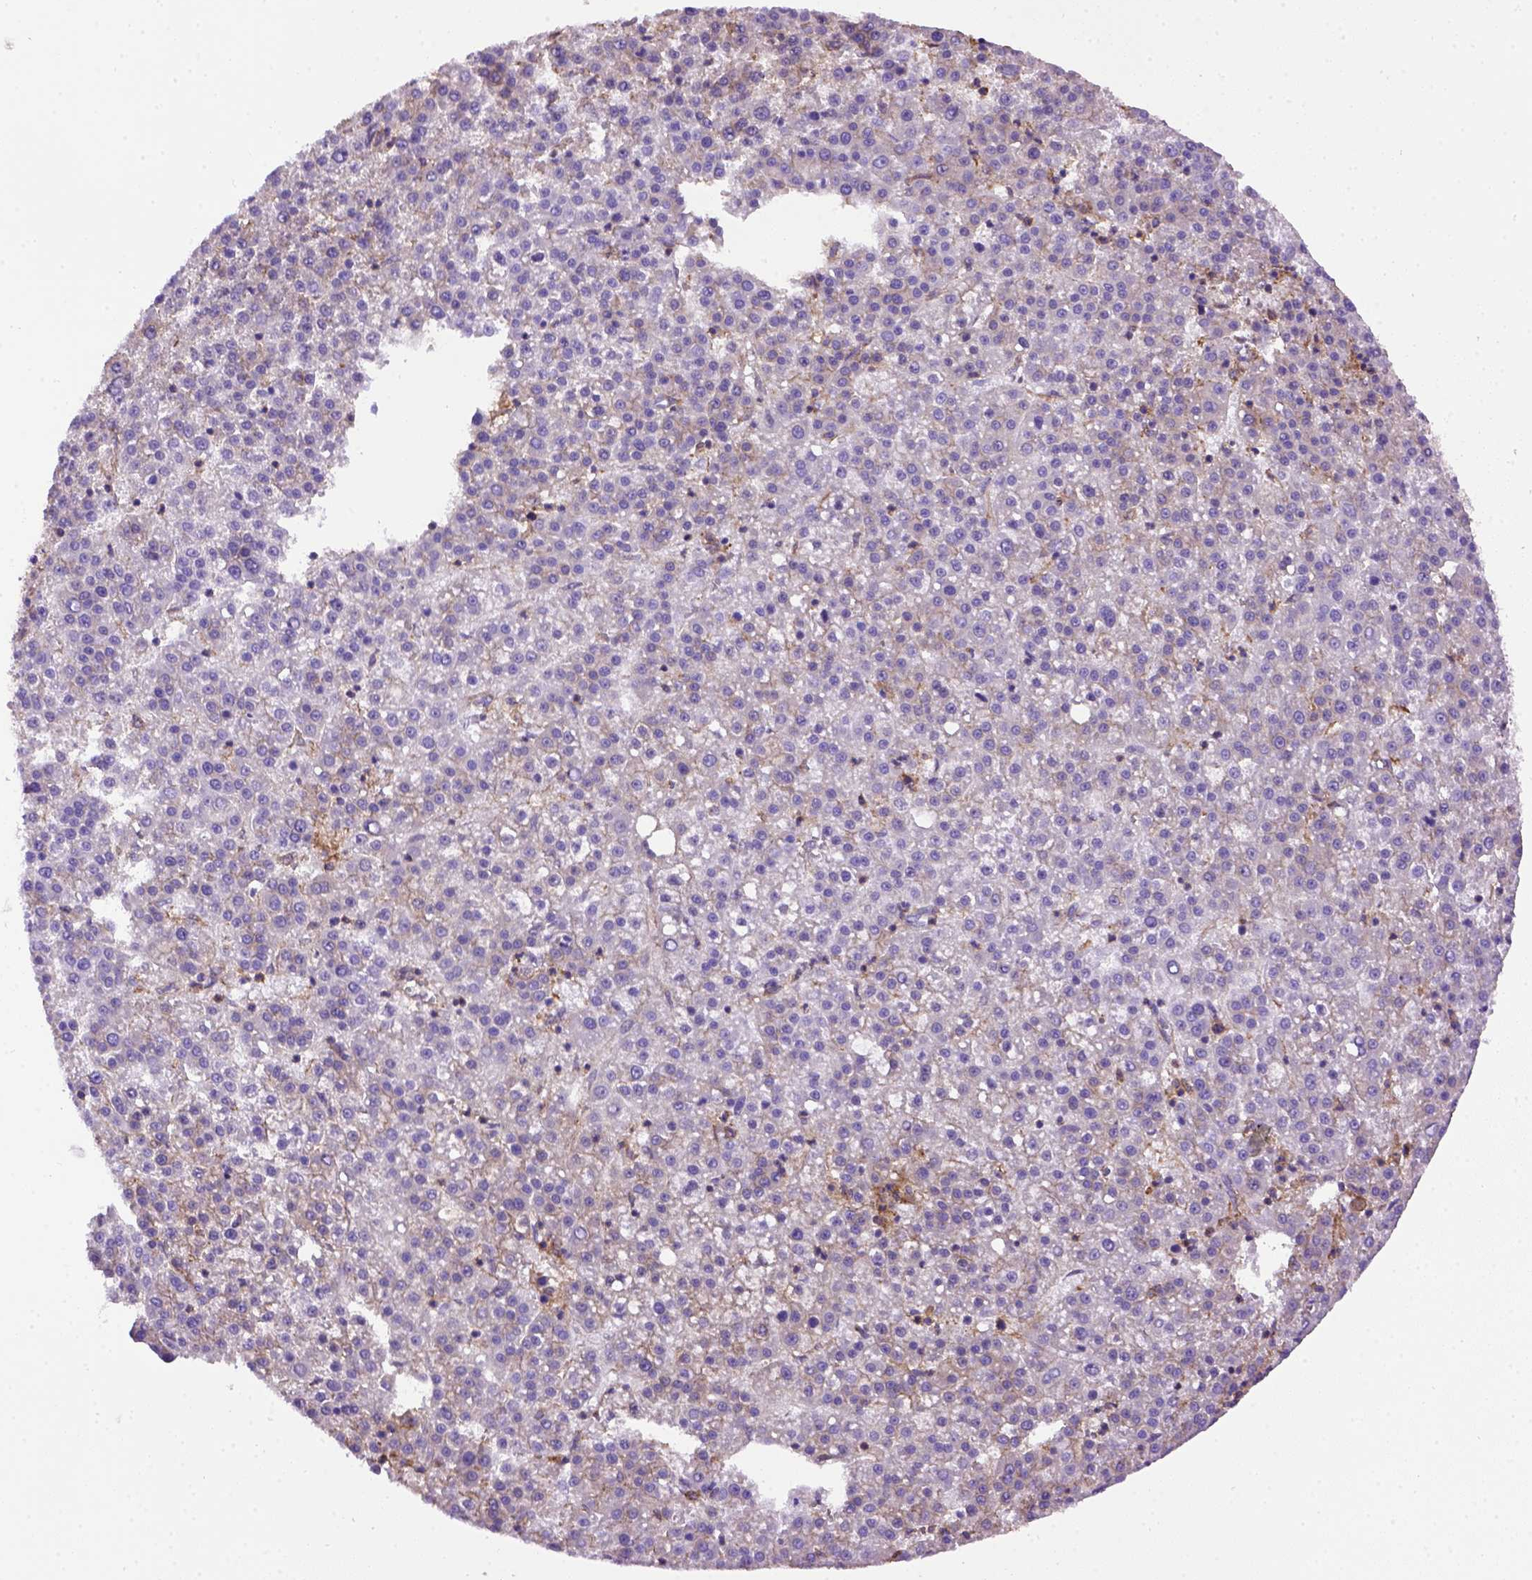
{"staining": {"intensity": "weak", "quantity": "<25%", "location": "cytoplasmic/membranous"}, "tissue": "liver cancer", "cell_type": "Tumor cells", "image_type": "cancer", "snomed": [{"axis": "morphology", "description": "Carcinoma, Hepatocellular, NOS"}, {"axis": "topography", "description": "Liver"}], "caption": "A photomicrograph of liver cancer (hepatocellular carcinoma) stained for a protein displays no brown staining in tumor cells.", "gene": "MVP", "patient": {"sex": "female", "age": 58}}